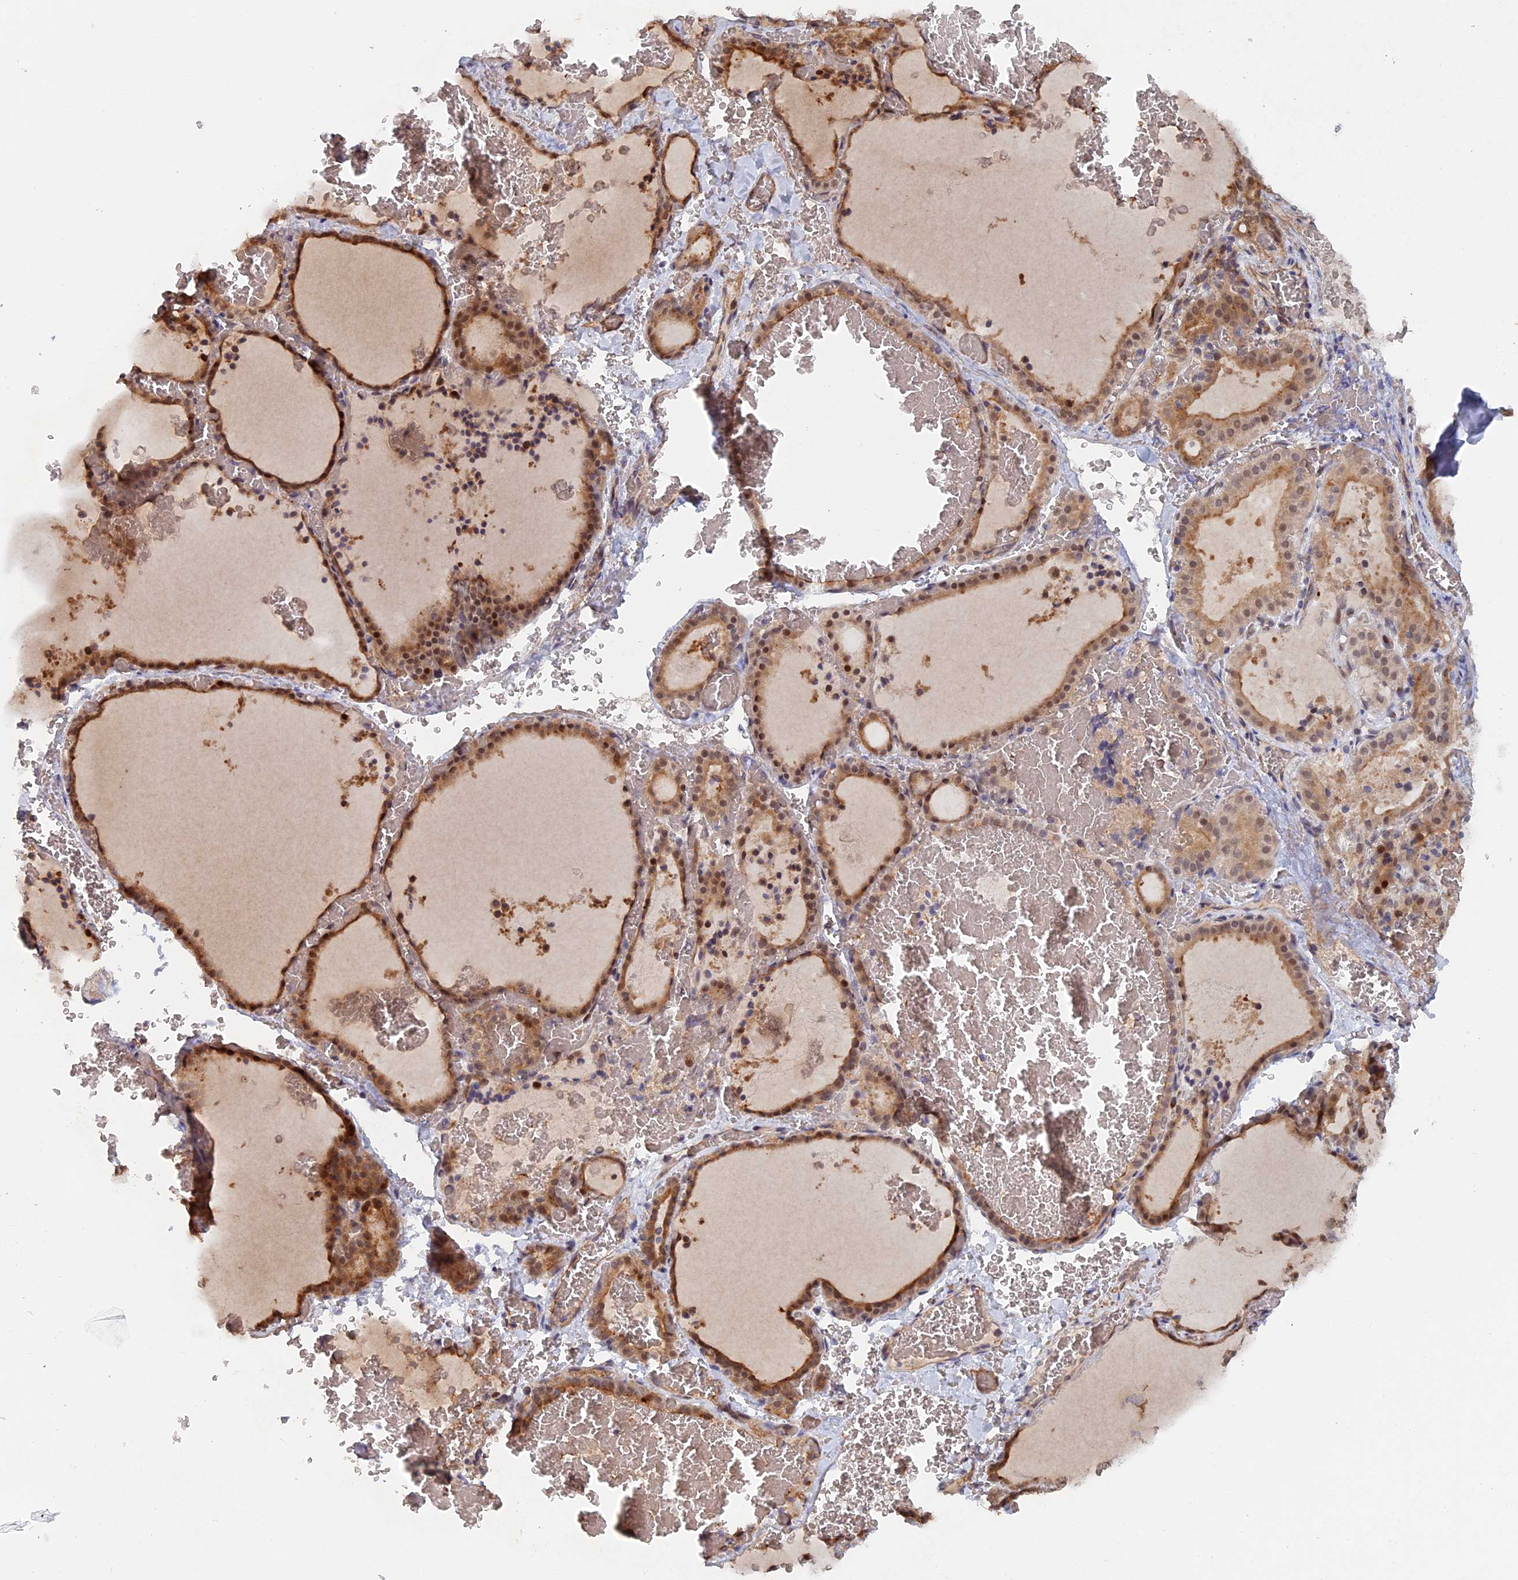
{"staining": {"intensity": "moderate", "quantity": ">75%", "location": "cytoplasmic/membranous,nuclear"}, "tissue": "thyroid gland", "cell_type": "Glandular cells", "image_type": "normal", "snomed": [{"axis": "morphology", "description": "Normal tissue, NOS"}, {"axis": "topography", "description": "Thyroid gland"}], "caption": "Benign thyroid gland reveals moderate cytoplasmic/membranous,nuclear staining in about >75% of glandular cells, visualized by immunohistochemistry.", "gene": "ELOVL6", "patient": {"sex": "female", "age": 39}}